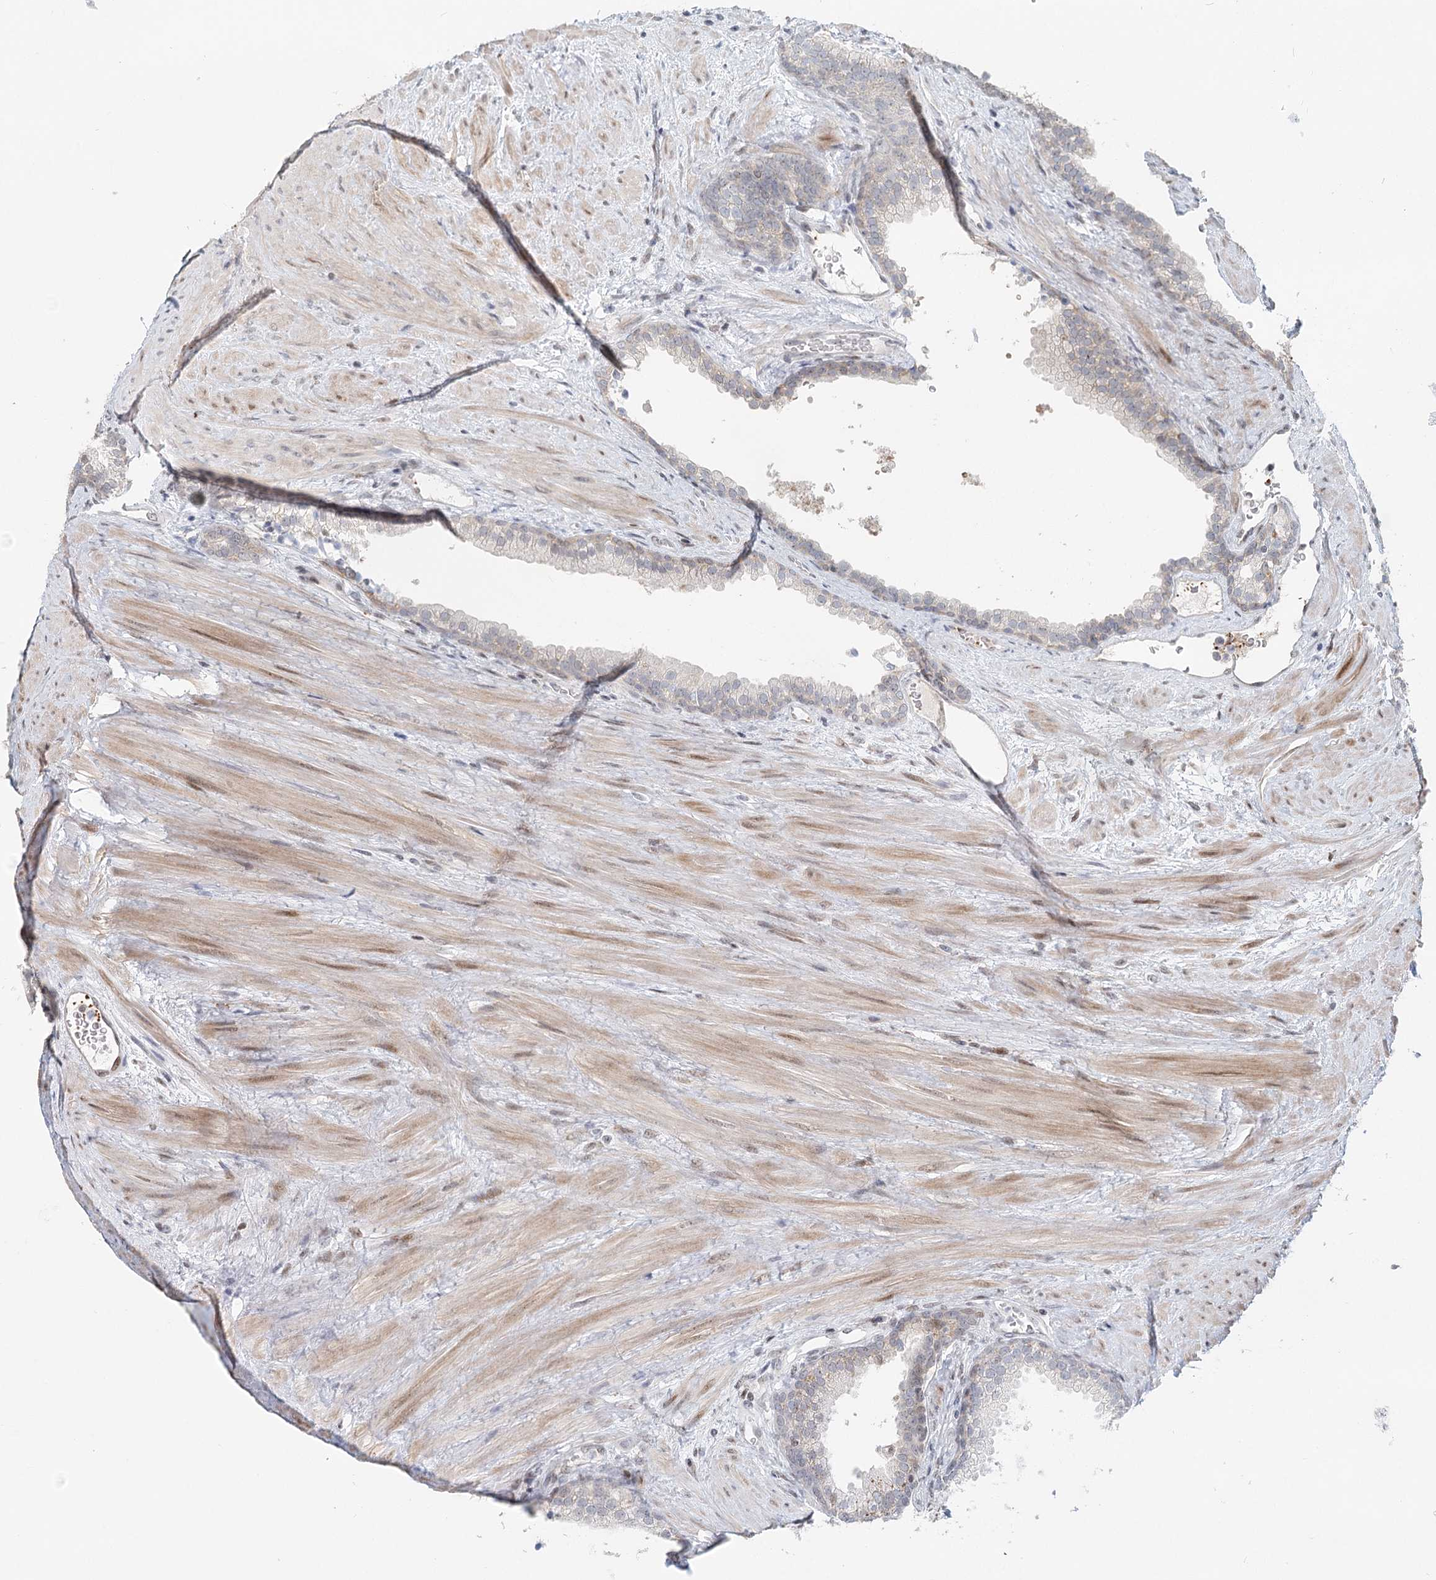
{"staining": {"intensity": "moderate", "quantity": "<25%", "location": "nuclear"}, "tissue": "prostate", "cell_type": "Glandular cells", "image_type": "normal", "snomed": [{"axis": "morphology", "description": "Normal tissue, NOS"}, {"axis": "topography", "description": "Prostate"}], "caption": "Immunohistochemical staining of unremarkable human prostate shows <25% levels of moderate nuclear protein positivity in approximately <25% of glandular cells.", "gene": "BNIP5", "patient": {"sex": "male", "age": 76}}